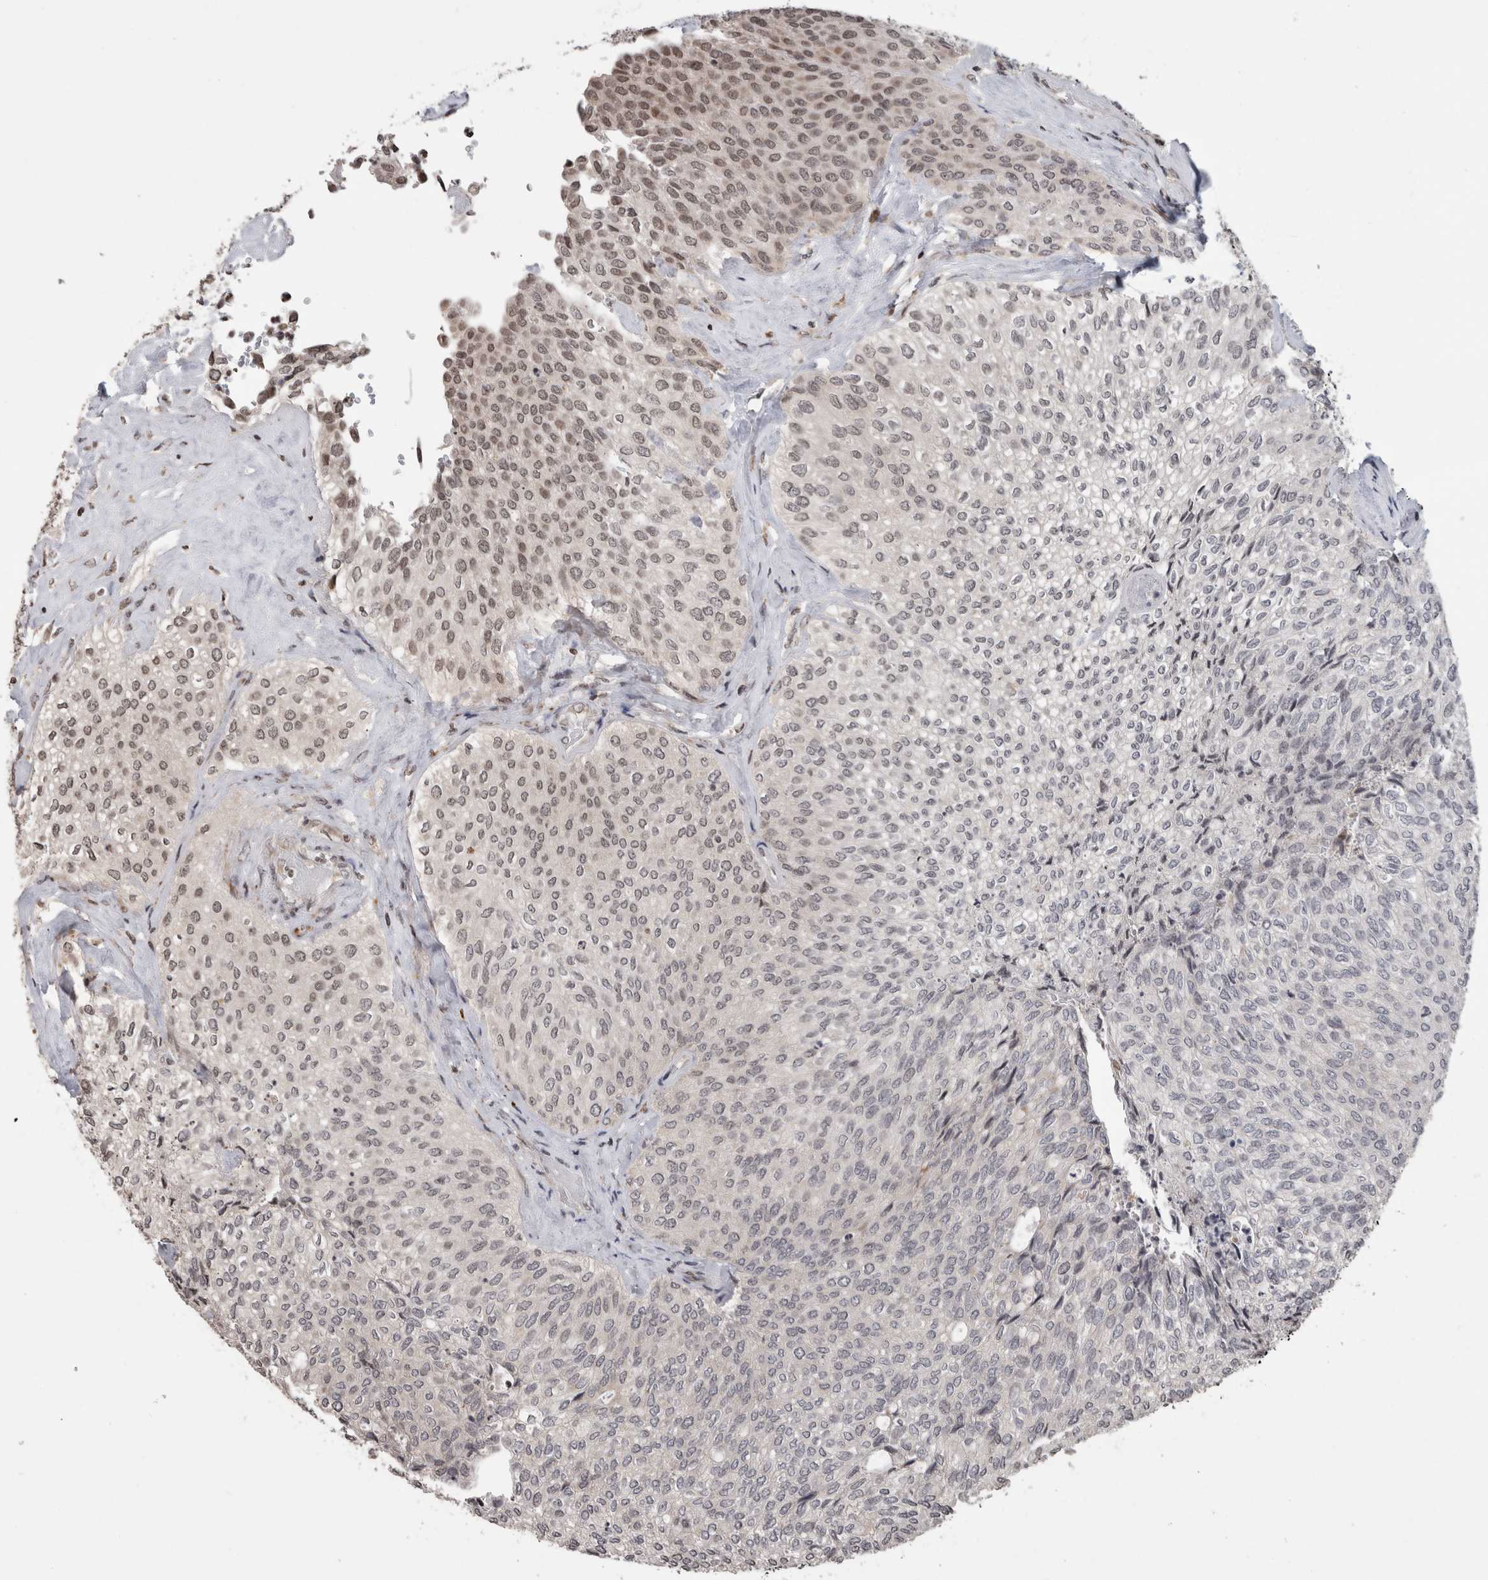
{"staining": {"intensity": "weak", "quantity": "<25%", "location": "nuclear"}, "tissue": "urothelial cancer", "cell_type": "Tumor cells", "image_type": "cancer", "snomed": [{"axis": "morphology", "description": "Urothelial carcinoma, Low grade"}, {"axis": "topography", "description": "Urinary bladder"}], "caption": "The histopathology image exhibits no significant positivity in tumor cells of low-grade urothelial carcinoma.", "gene": "ZBTB11", "patient": {"sex": "female", "age": 79}}